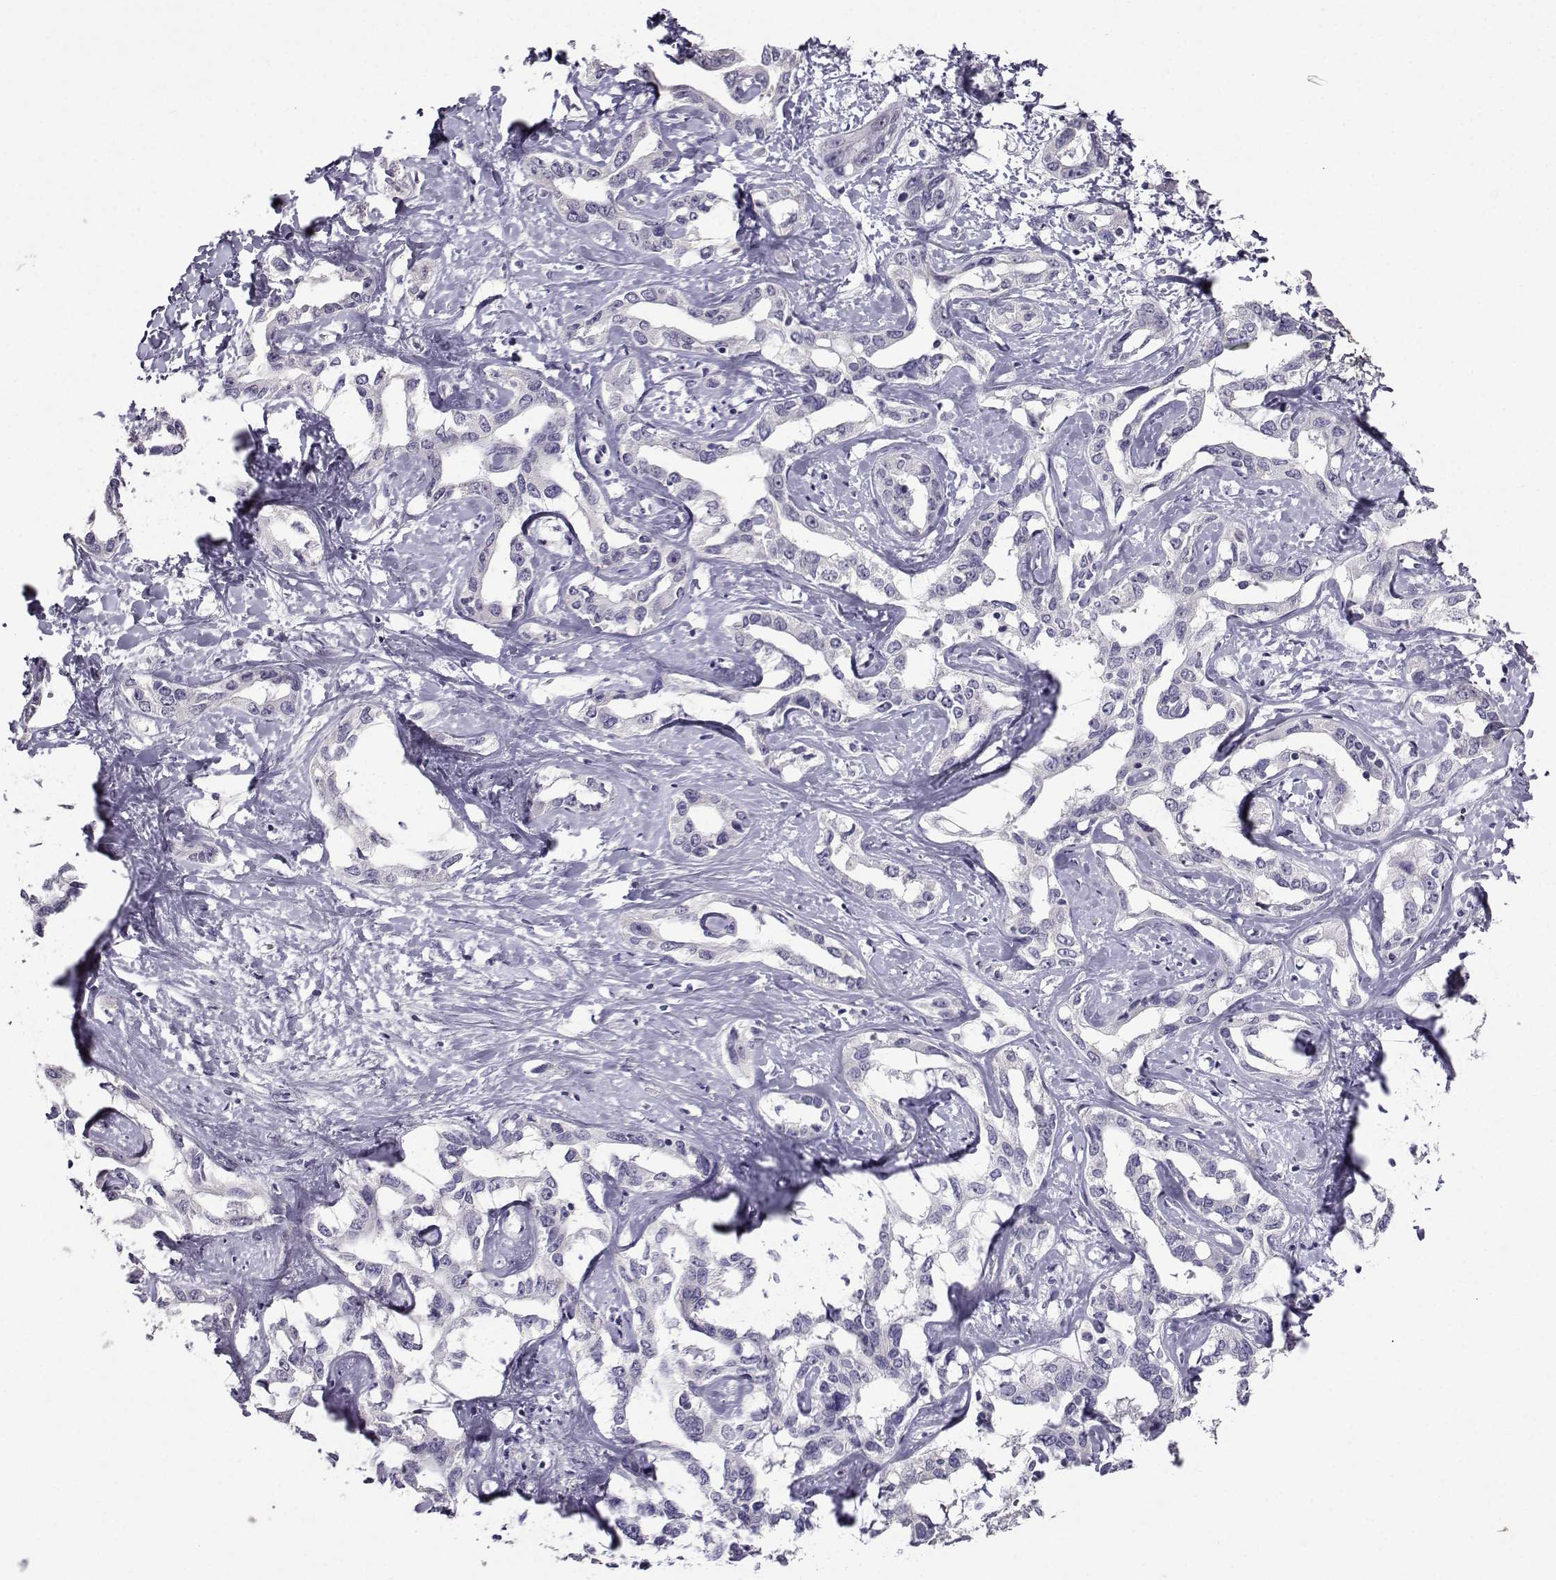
{"staining": {"intensity": "negative", "quantity": "none", "location": "none"}, "tissue": "liver cancer", "cell_type": "Tumor cells", "image_type": "cancer", "snomed": [{"axis": "morphology", "description": "Cholangiocarcinoma"}, {"axis": "topography", "description": "Liver"}], "caption": "DAB (3,3'-diaminobenzidine) immunohistochemical staining of human cholangiocarcinoma (liver) exhibits no significant staining in tumor cells. The staining is performed using DAB brown chromogen with nuclei counter-stained in using hematoxylin.", "gene": "CRYBB1", "patient": {"sex": "male", "age": 59}}